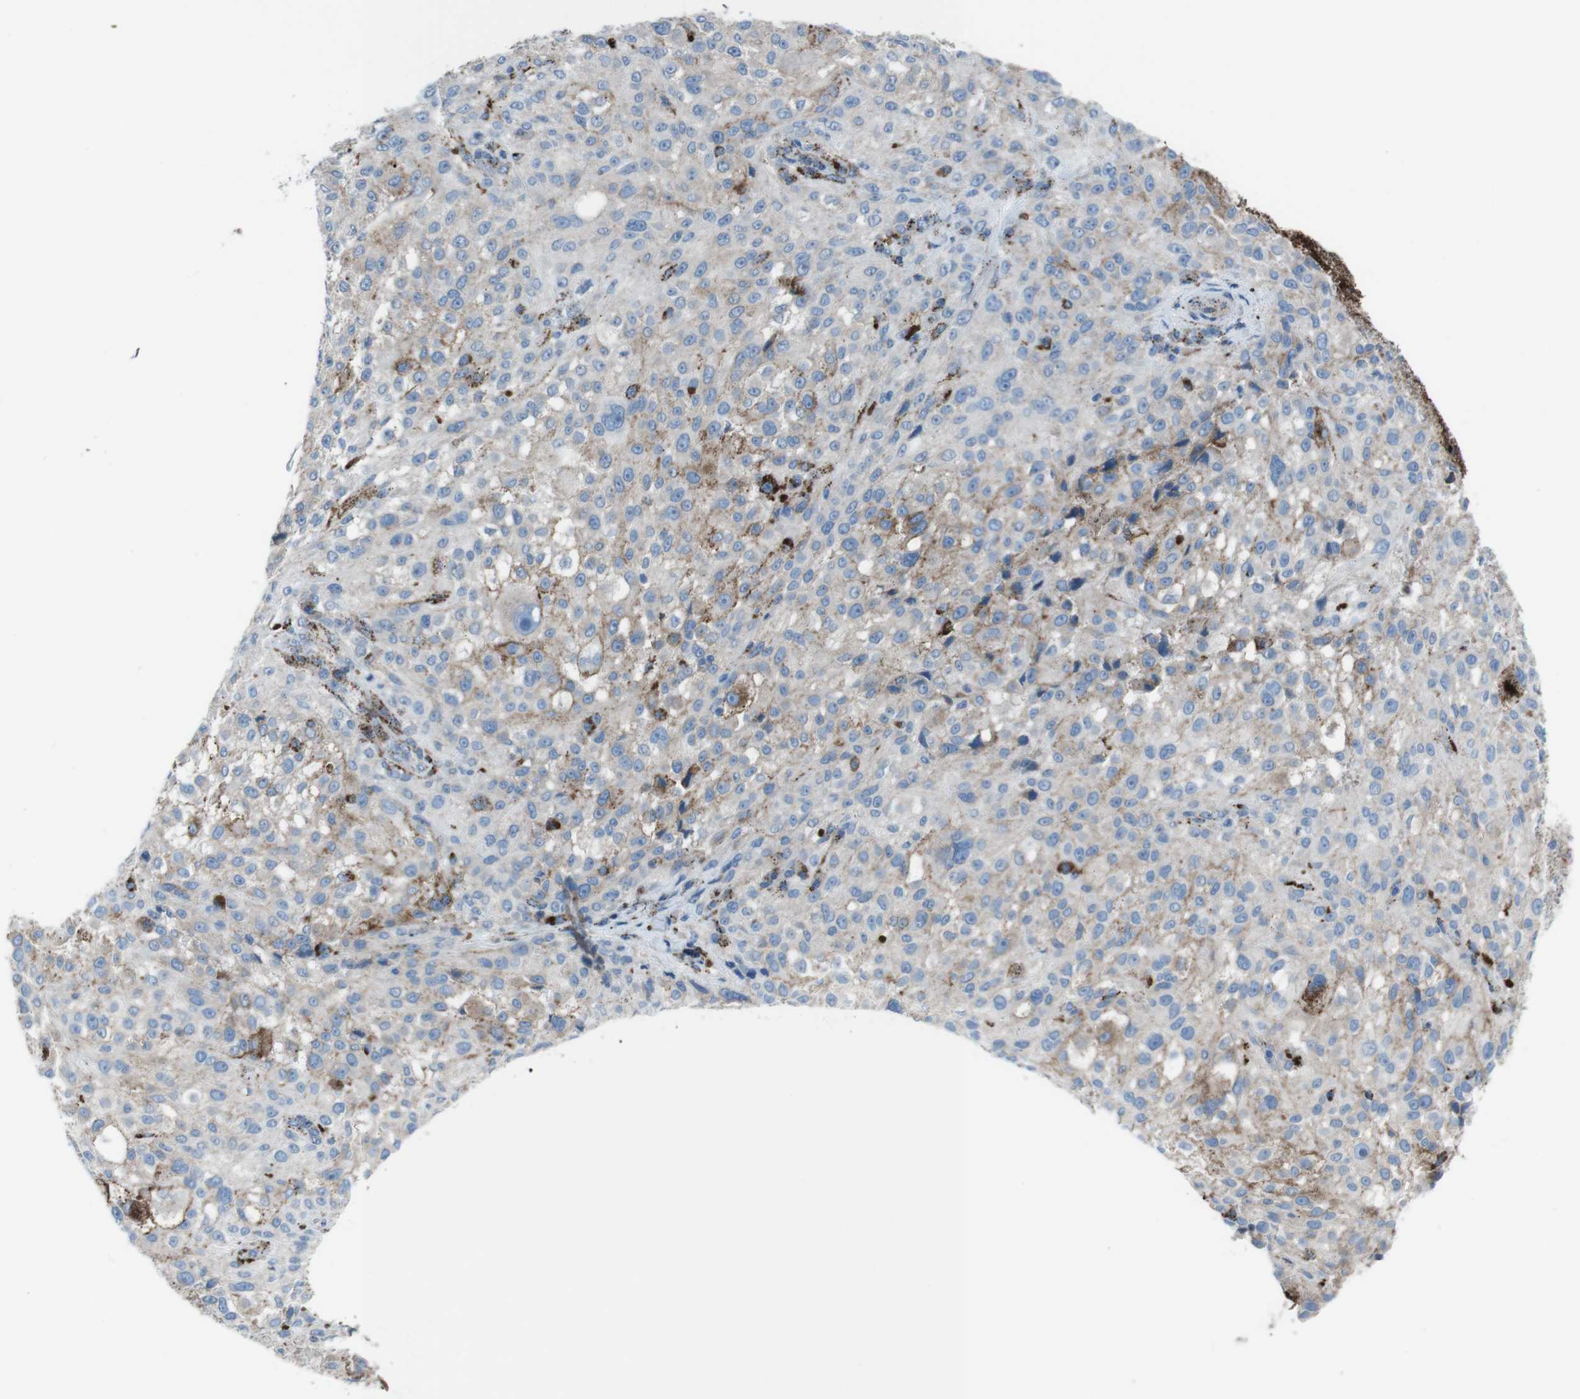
{"staining": {"intensity": "moderate", "quantity": "<25%", "location": "cytoplasmic/membranous"}, "tissue": "melanoma", "cell_type": "Tumor cells", "image_type": "cancer", "snomed": [{"axis": "morphology", "description": "Necrosis, NOS"}, {"axis": "morphology", "description": "Malignant melanoma, NOS"}, {"axis": "topography", "description": "Skin"}], "caption": "IHC staining of melanoma, which demonstrates low levels of moderate cytoplasmic/membranous expression in approximately <25% of tumor cells indicating moderate cytoplasmic/membranous protein staining. The staining was performed using DAB (brown) for protein detection and nuclei were counterstained in hematoxylin (blue).", "gene": "SCARB2", "patient": {"sex": "female", "age": 87}}